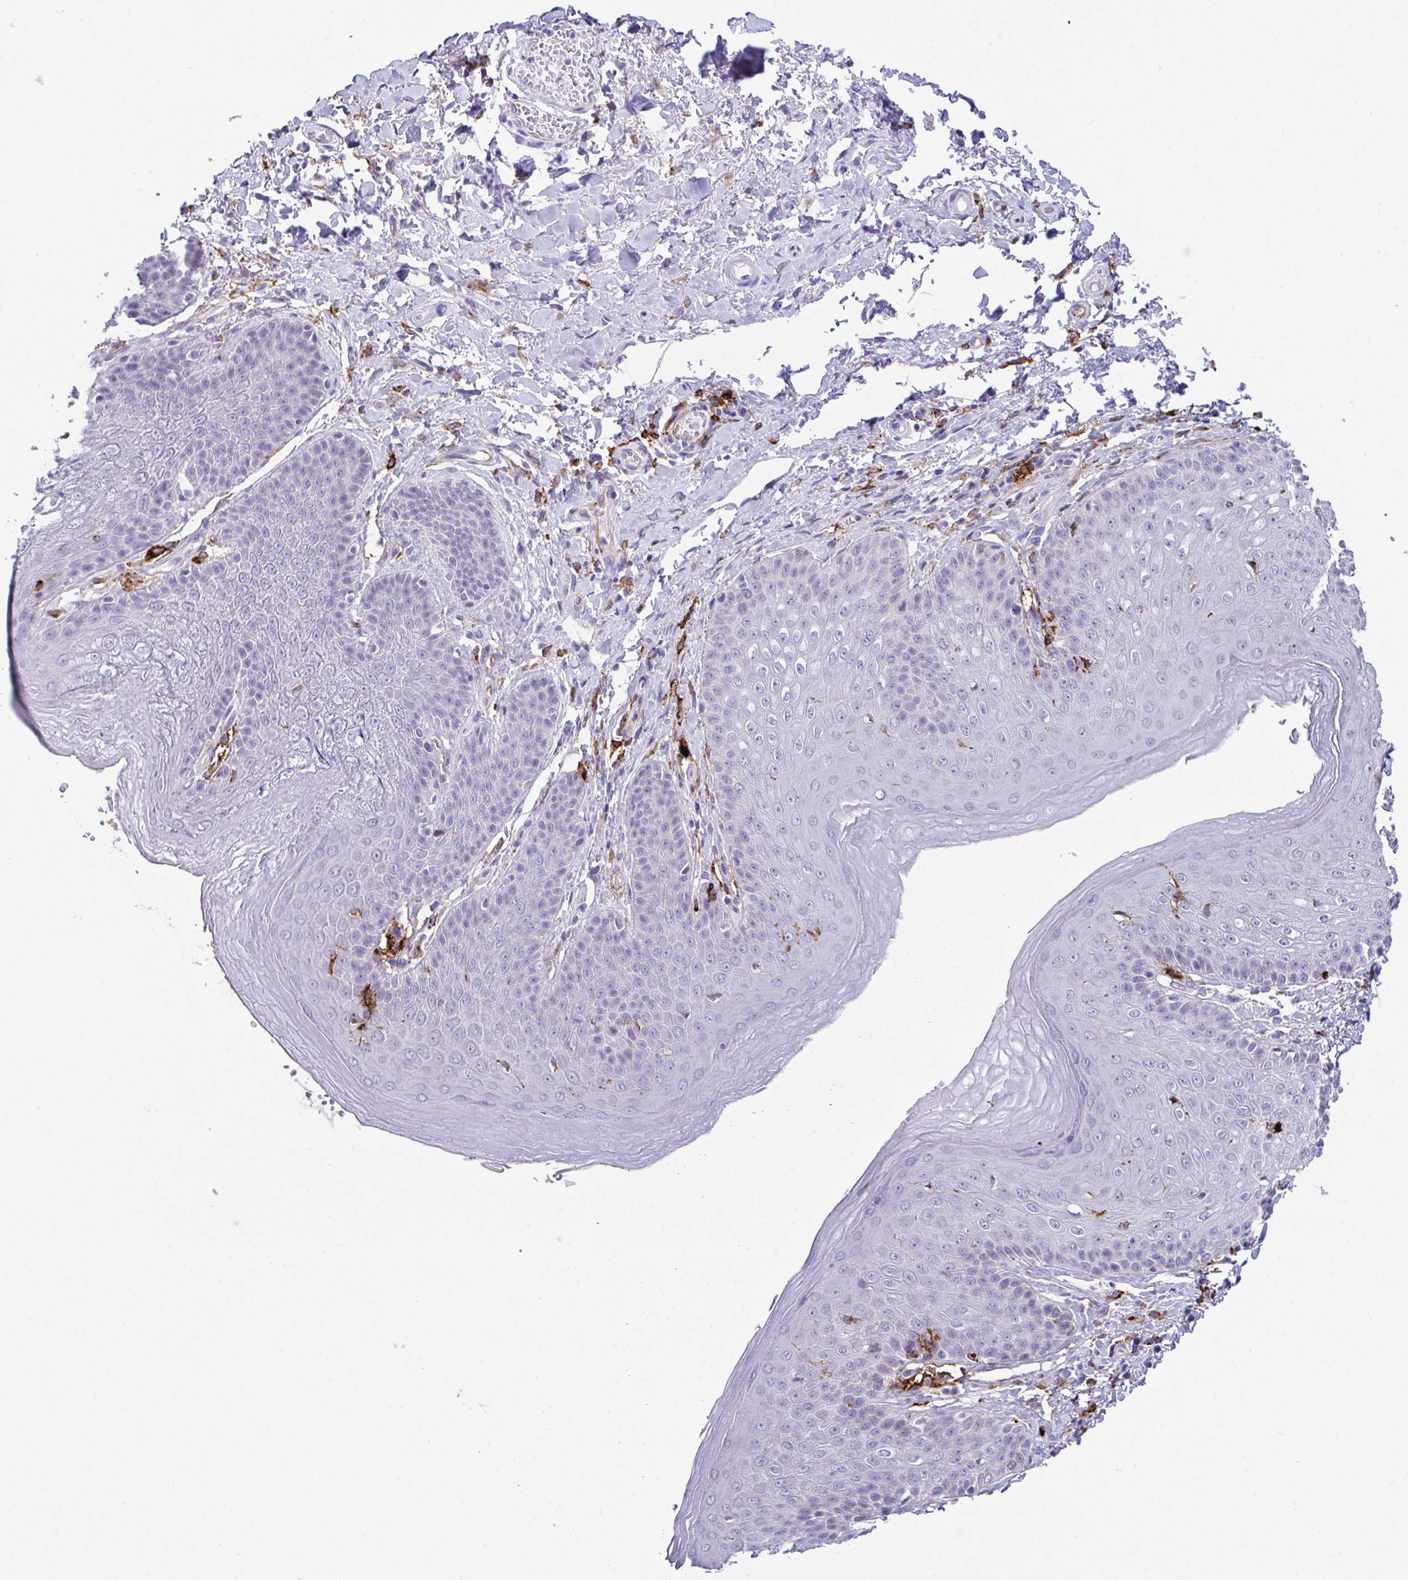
{"staining": {"intensity": "moderate", "quantity": "<25%", "location": "cytoplasmic/membranous"}, "tissue": "skin", "cell_type": "Epidermal cells", "image_type": "normal", "snomed": [{"axis": "morphology", "description": "Normal tissue, NOS"}, {"axis": "topography", "description": "Peripheral nerve tissue"}], "caption": "A brown stain labels moderate cytoplasmic/membranous expression of a protein in epidermal cells of unremarkable skin.", "gene": "HACD4", "patient": {"sex": "male", "age": 51}}